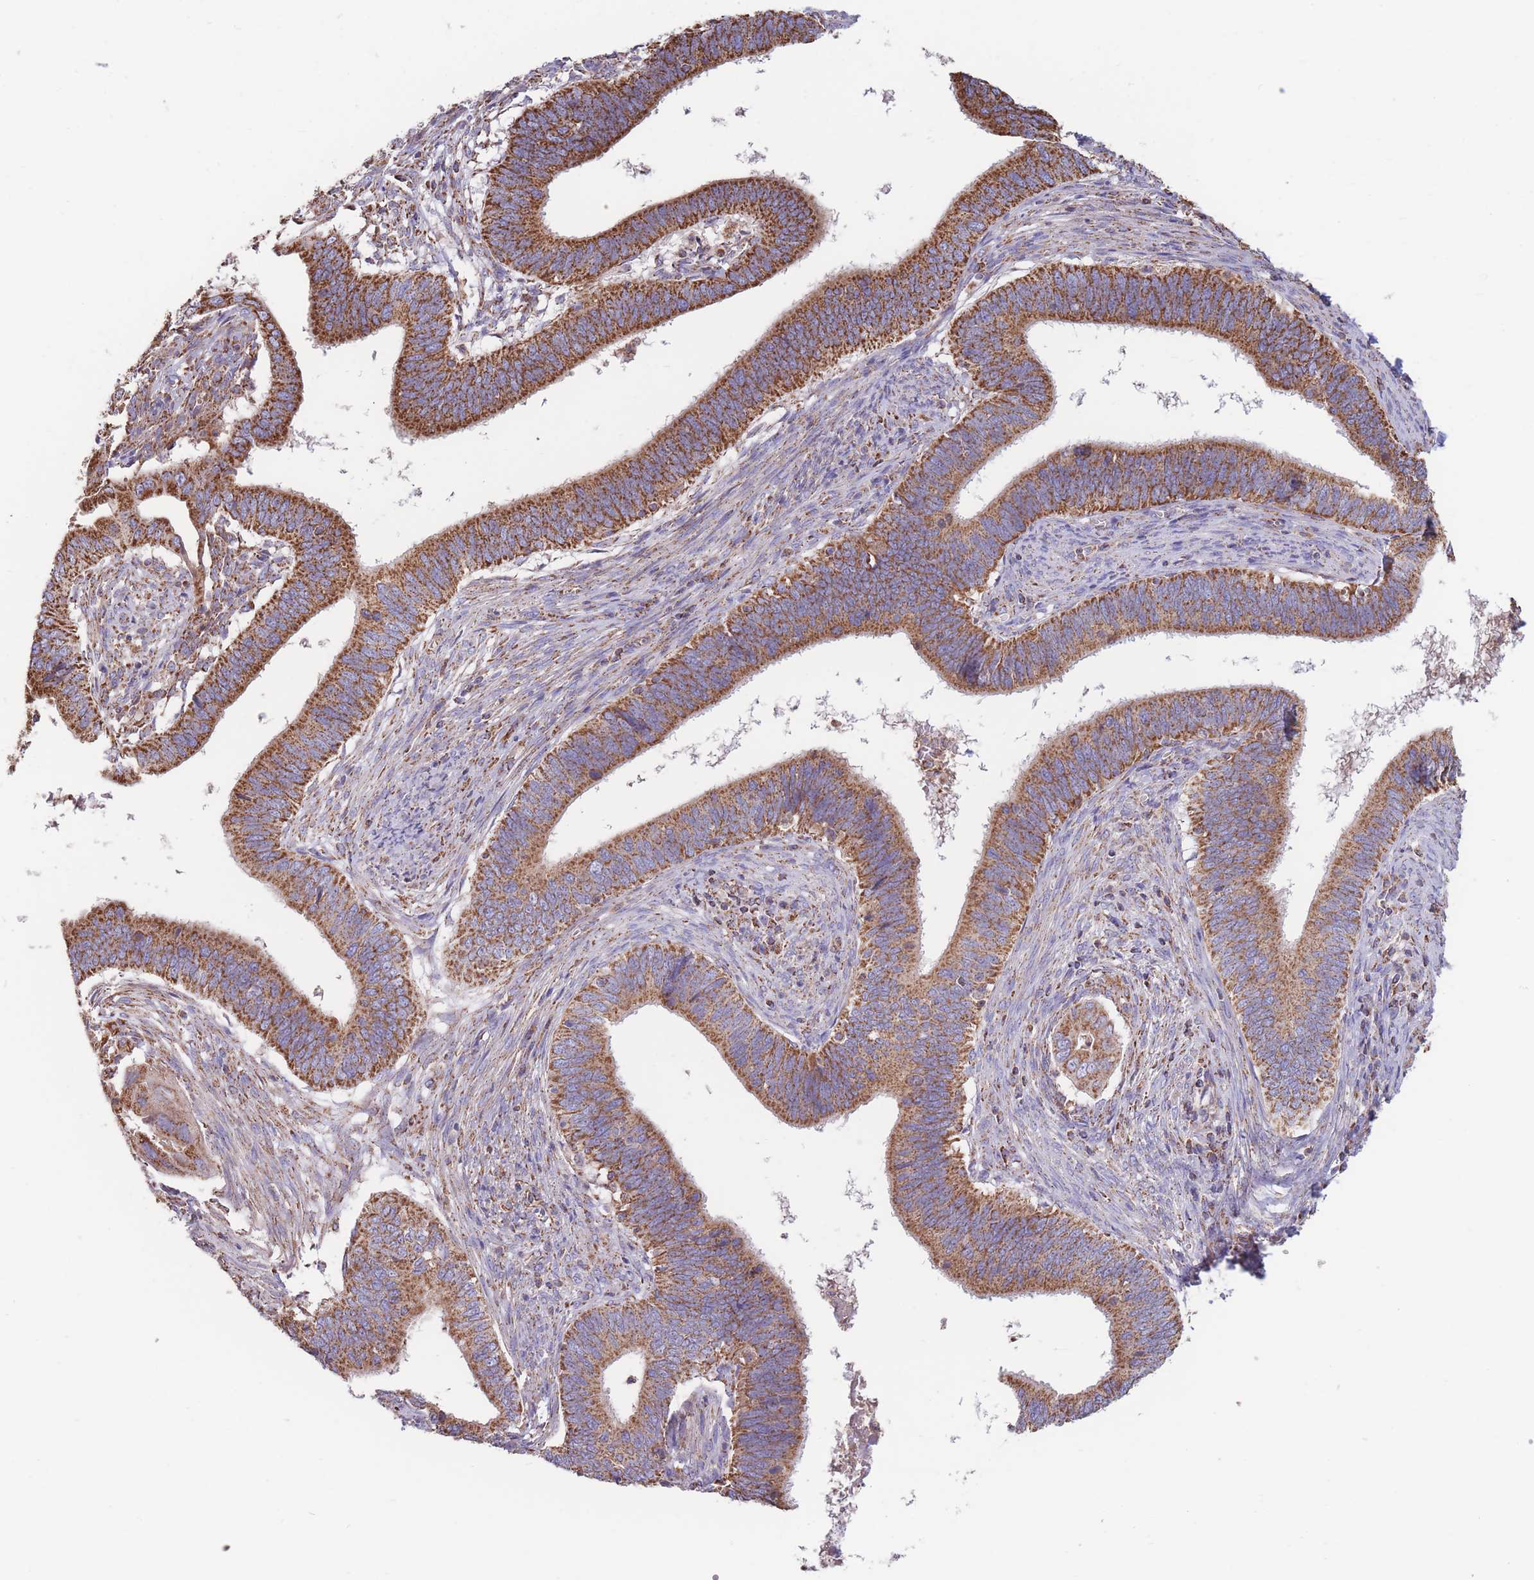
{"staining": {"intensity": "strong", "quantity": ">75%", "location": "cytoplasmic/membranous"}, "tissue": "cervical cancer", "cell_type": "Tumor cells", "image_type": "cancer", "snomed": [{"axis": "morphology", "description": "Adenocarcinoma, NOS"}, {"axis": "topography", "description": "Cervix"}], "caption": "A histopathology image of cervical cancer stained for a protein exhibits strong cytoplasmic/membranous brown staining in tumor cells.", "gene": "FKBP8", "patient": {"sex": "female", "age": 42}}